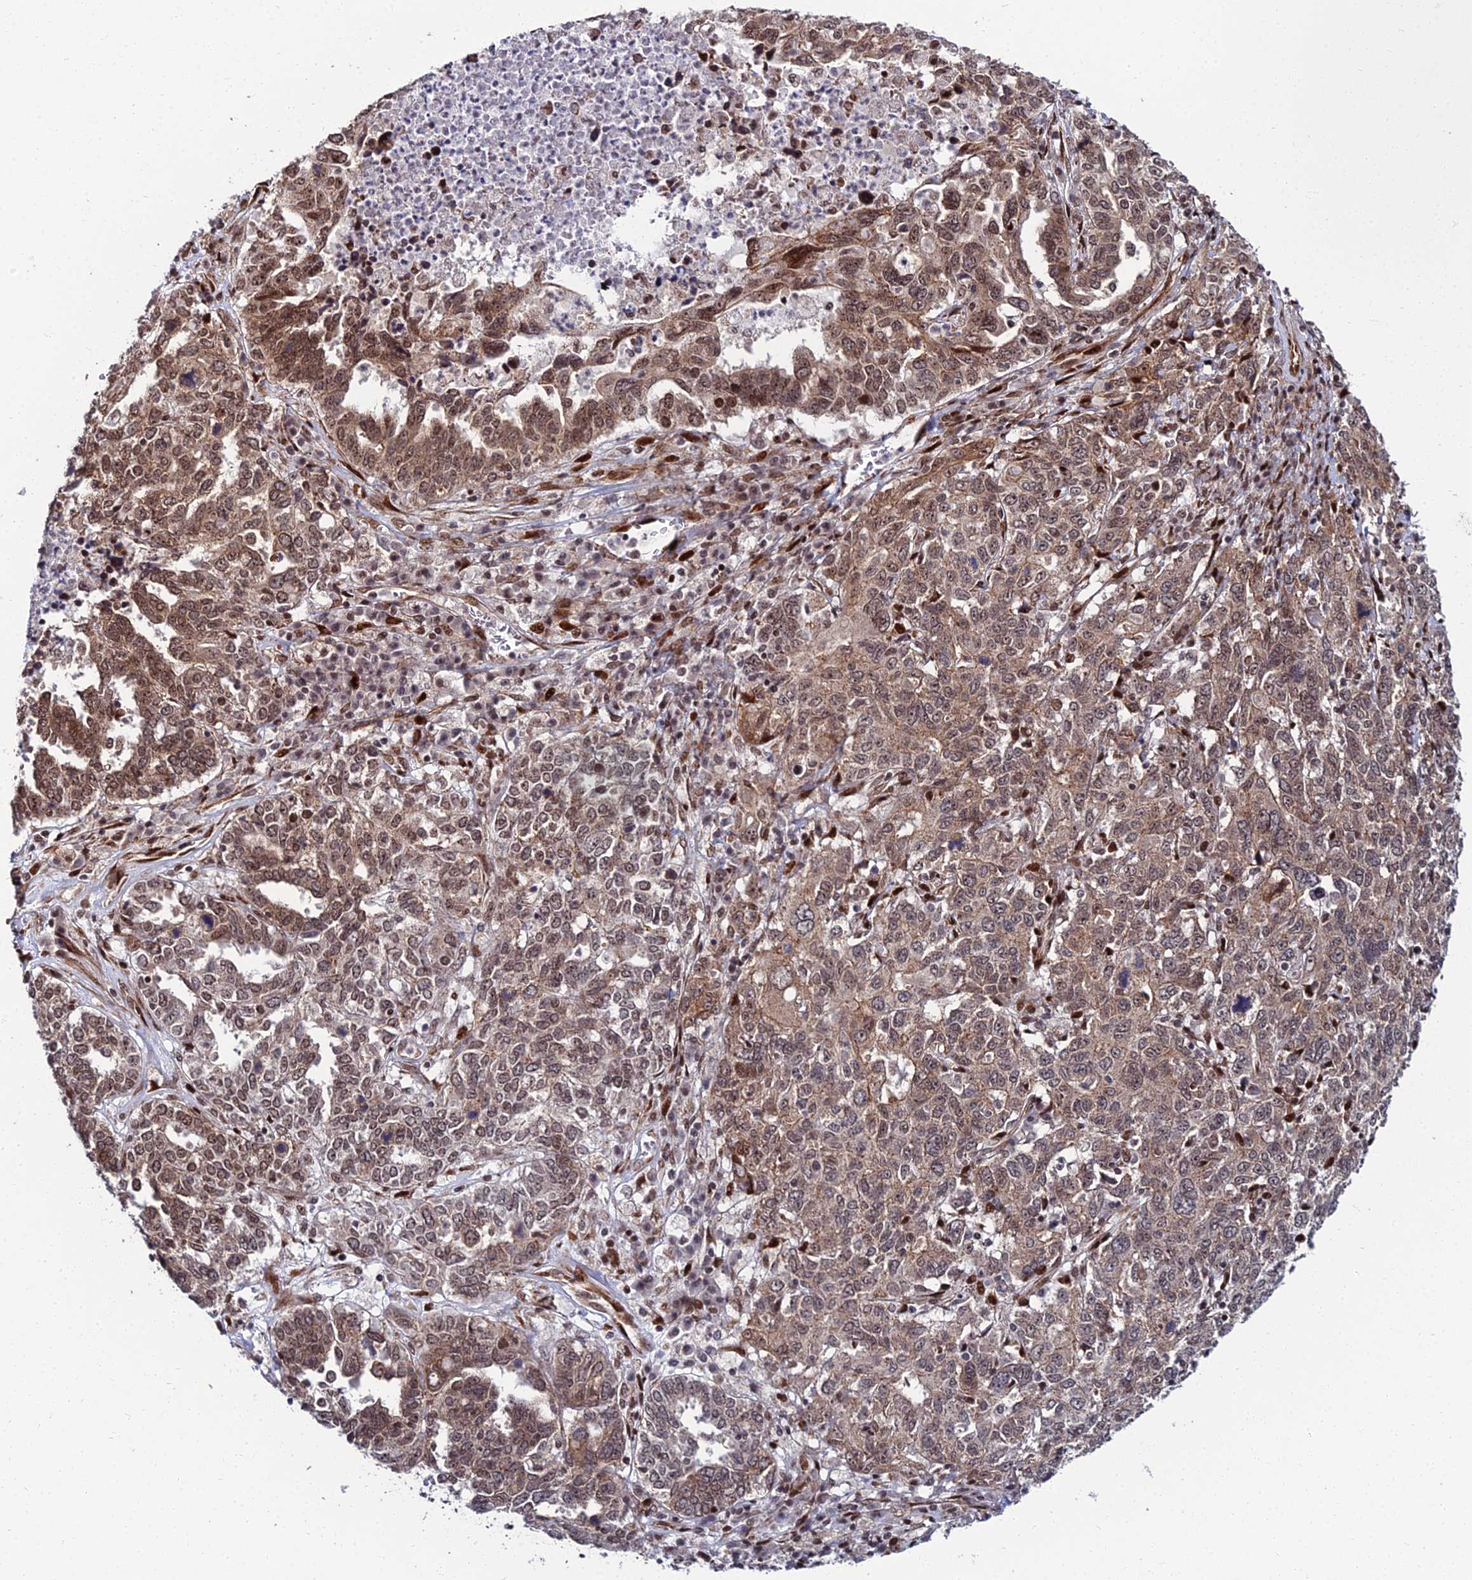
{"staining": {"intensity": "moderate", "quantity": ">75%", "location": "cytoplasmic/membranous,nuclear"}, "tissue": "ovarian cancer", "cell_type": "Tumor cells", "image_type": "cancer", "snomed": [{"axis": "morphology", "description": "Carcinoma, endometroid"}, {"axis": "topography", "description": "Ovary"}], "caption": "This is a photomicrograph of IHC staining of endometroid carcinoma (ovarian), which shows moderate staining in the cytoplasmic/membranous and nuclear of tumor cells.", "gene": "ZNF668", "patient": {"sex": "female", "age": 62}}